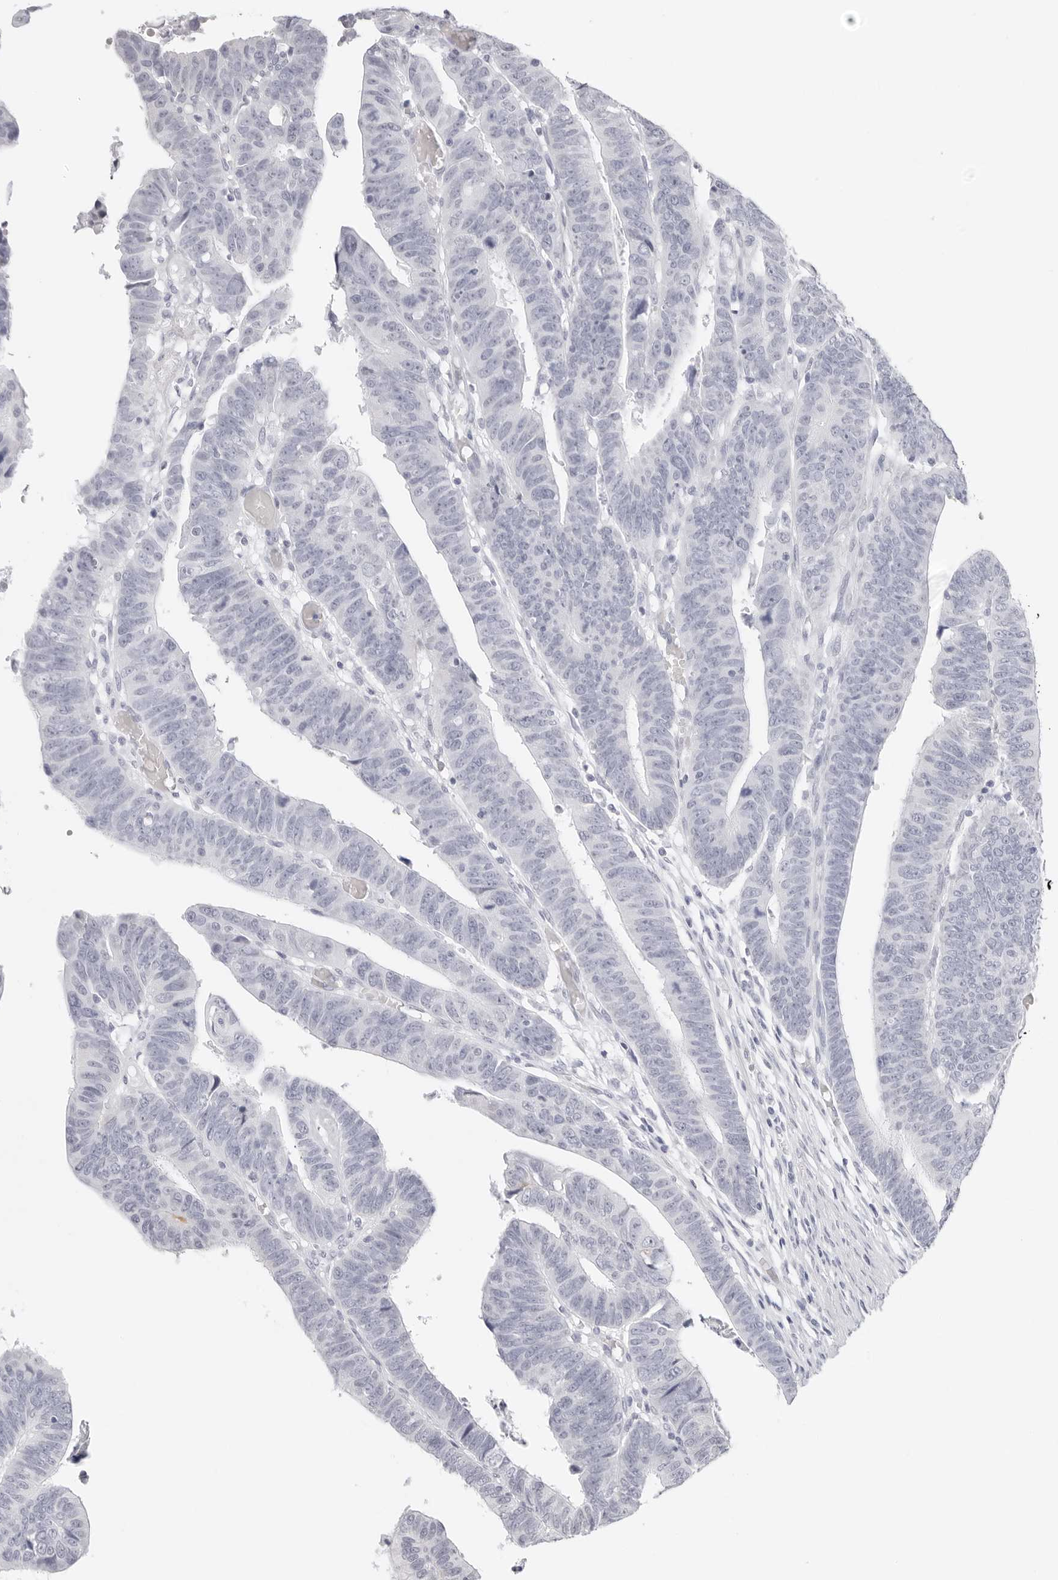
{"staining": {"intensity": "negative", "quantity": "none", "location": "none"}, "tissue": "colorectal cancer", "cell_type": "Tumor cells", "image_type": "cancer", "snomed": [{"axis": "morphology", "description": "Adenocarcinoma, NOS"}, {"axis": "topography", "description": "Rectum"}], "caption": "High power microscopy micrograph of an IHC histopathology image of colorectal cancer (adenocarcinoma), revealing no significant positivity in tumor cells. (Stains: DAB (3,3'-diaminobenzidine) immunohistochemistry with hematoxylin counter stain, Microscopy: brightfield microscopy at high magnification).", "gene": "AGMAT", "patient": {"sex": "female", "age": 65}}